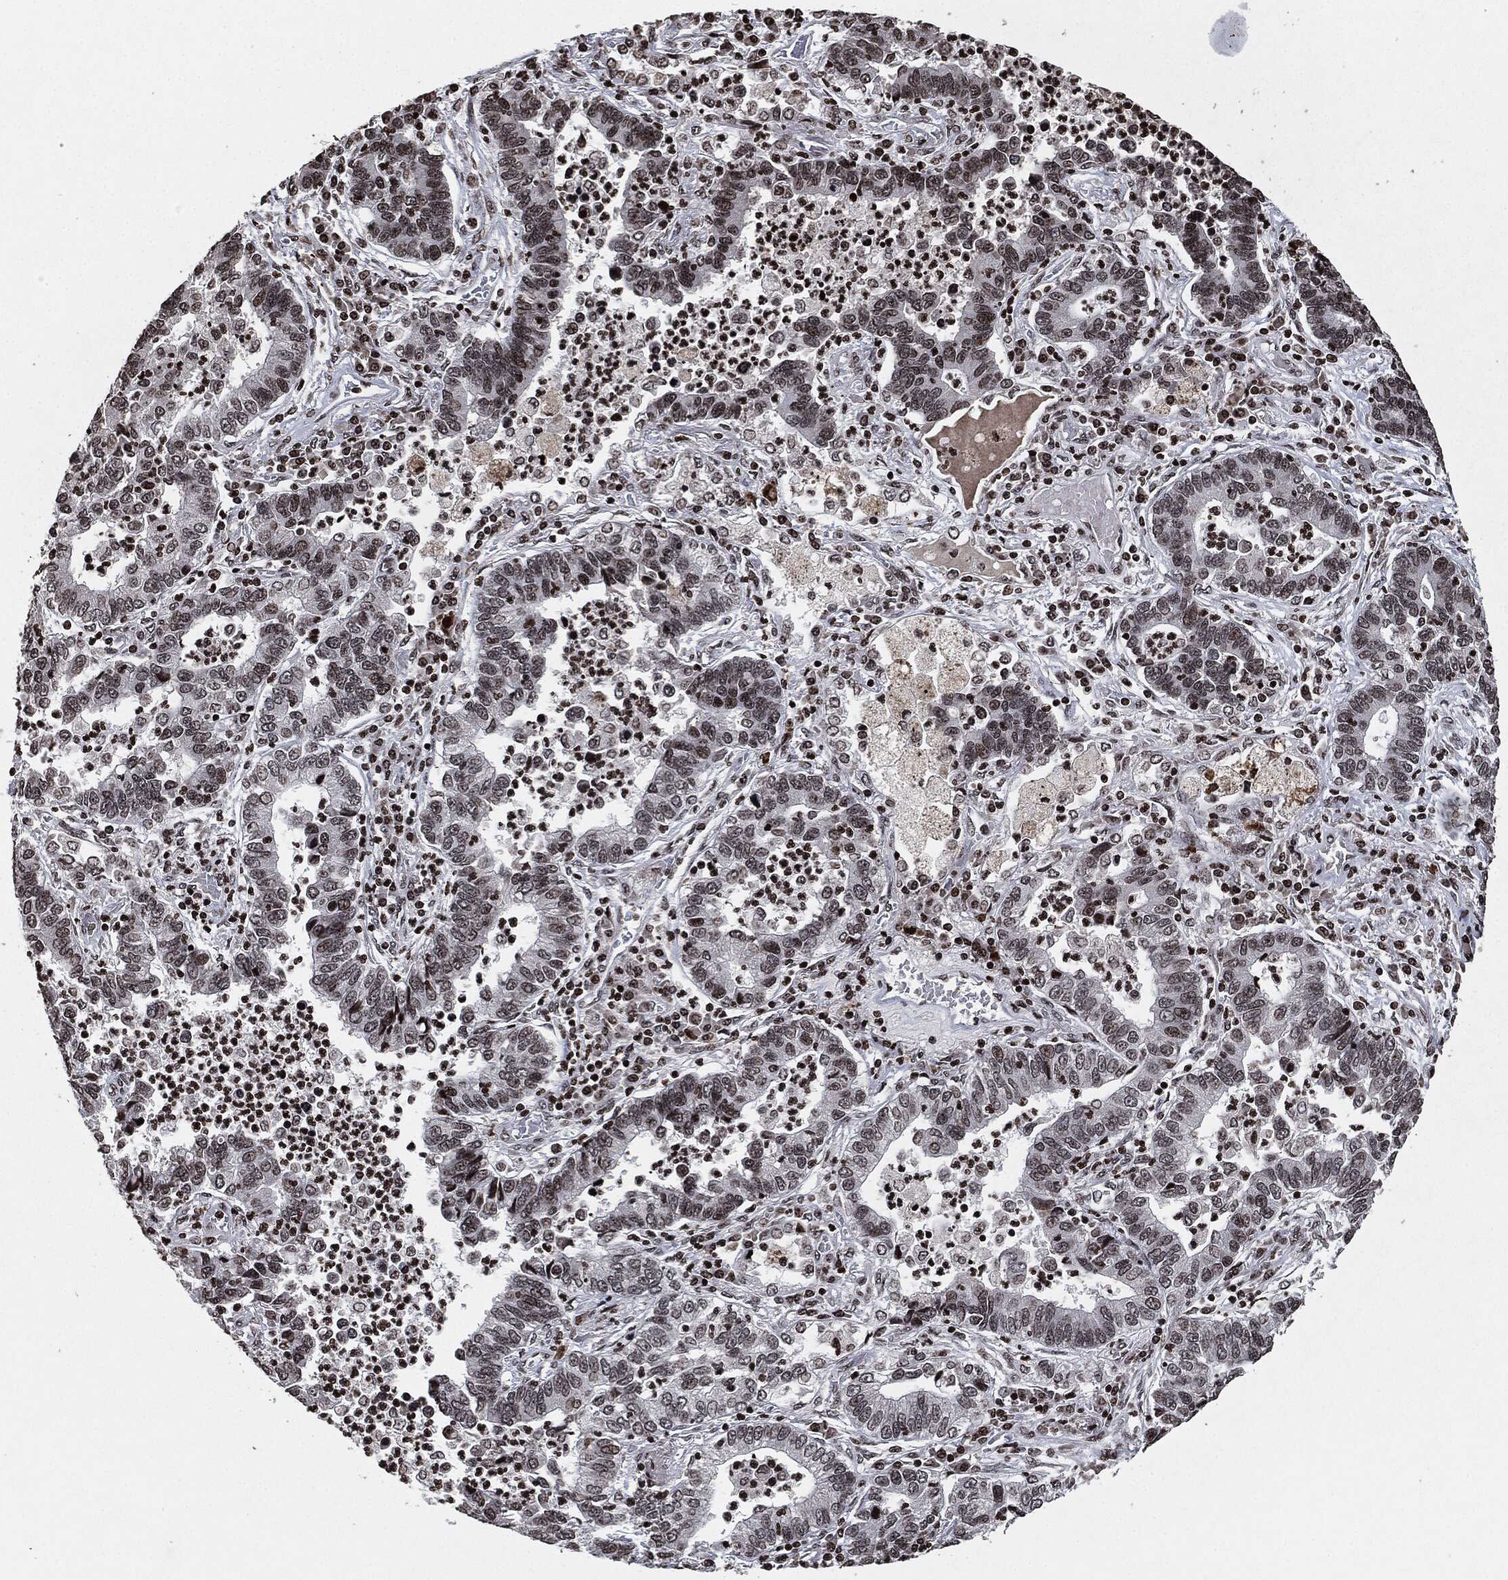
{"staining": {"intensity": "weak", "quantity": "<25%", "location": "nuclear"}, "tissue": "lung cancer", "cell_type": "Tumor cells", "image_type": "cancer", "snomed": [{"axis": "morphology", "description": "Adenocarcinoma, NOS"}, {"axis": "topography", "description": "Lung"}], "caption": "DAB (3,3'-diaminobenzidine) immunohistochemical staining of lung adenocarcinoma displays no significant expression in tumor cells.", "gene": "JUN", "patient": {"sex": "female", "age": 57}}